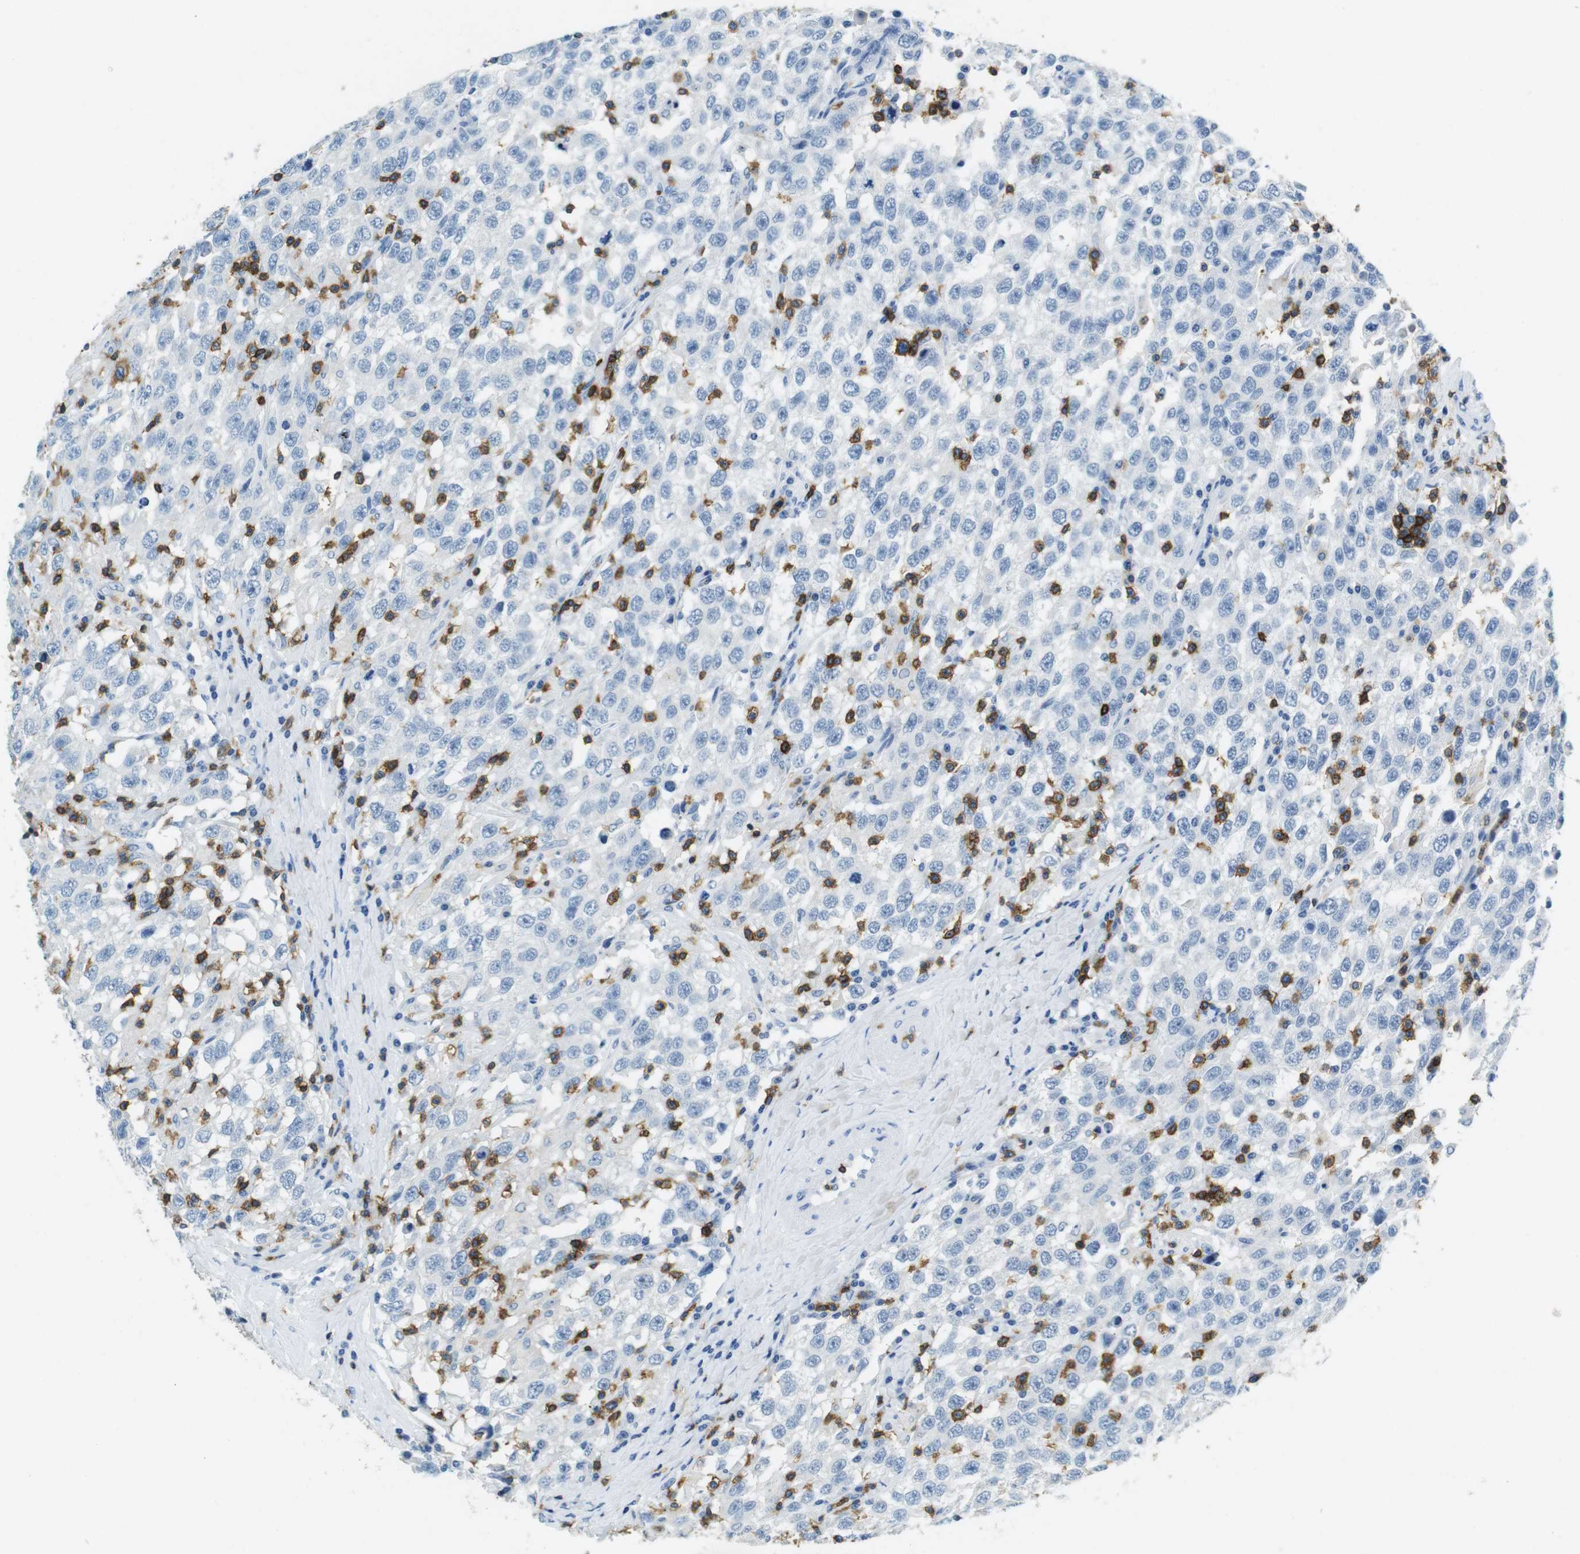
{"staining": {"intensity": "negative", "quantity": "none", "location": "none"}, "tissue": "testis cancer", "cell_type": "Tumor cells", "image_type": "cancer", "snomed": [{"axis": "morphology", "description": "Seminoma, NOS"}, {"axis": "topography", "description": "Testis"}], "caption": "DAB immunohistochemical staining of testis seminoma reveals no significant expression in tumor cells.", "gene": "LAT", "patient": {"sex": "male", "age": 41}}